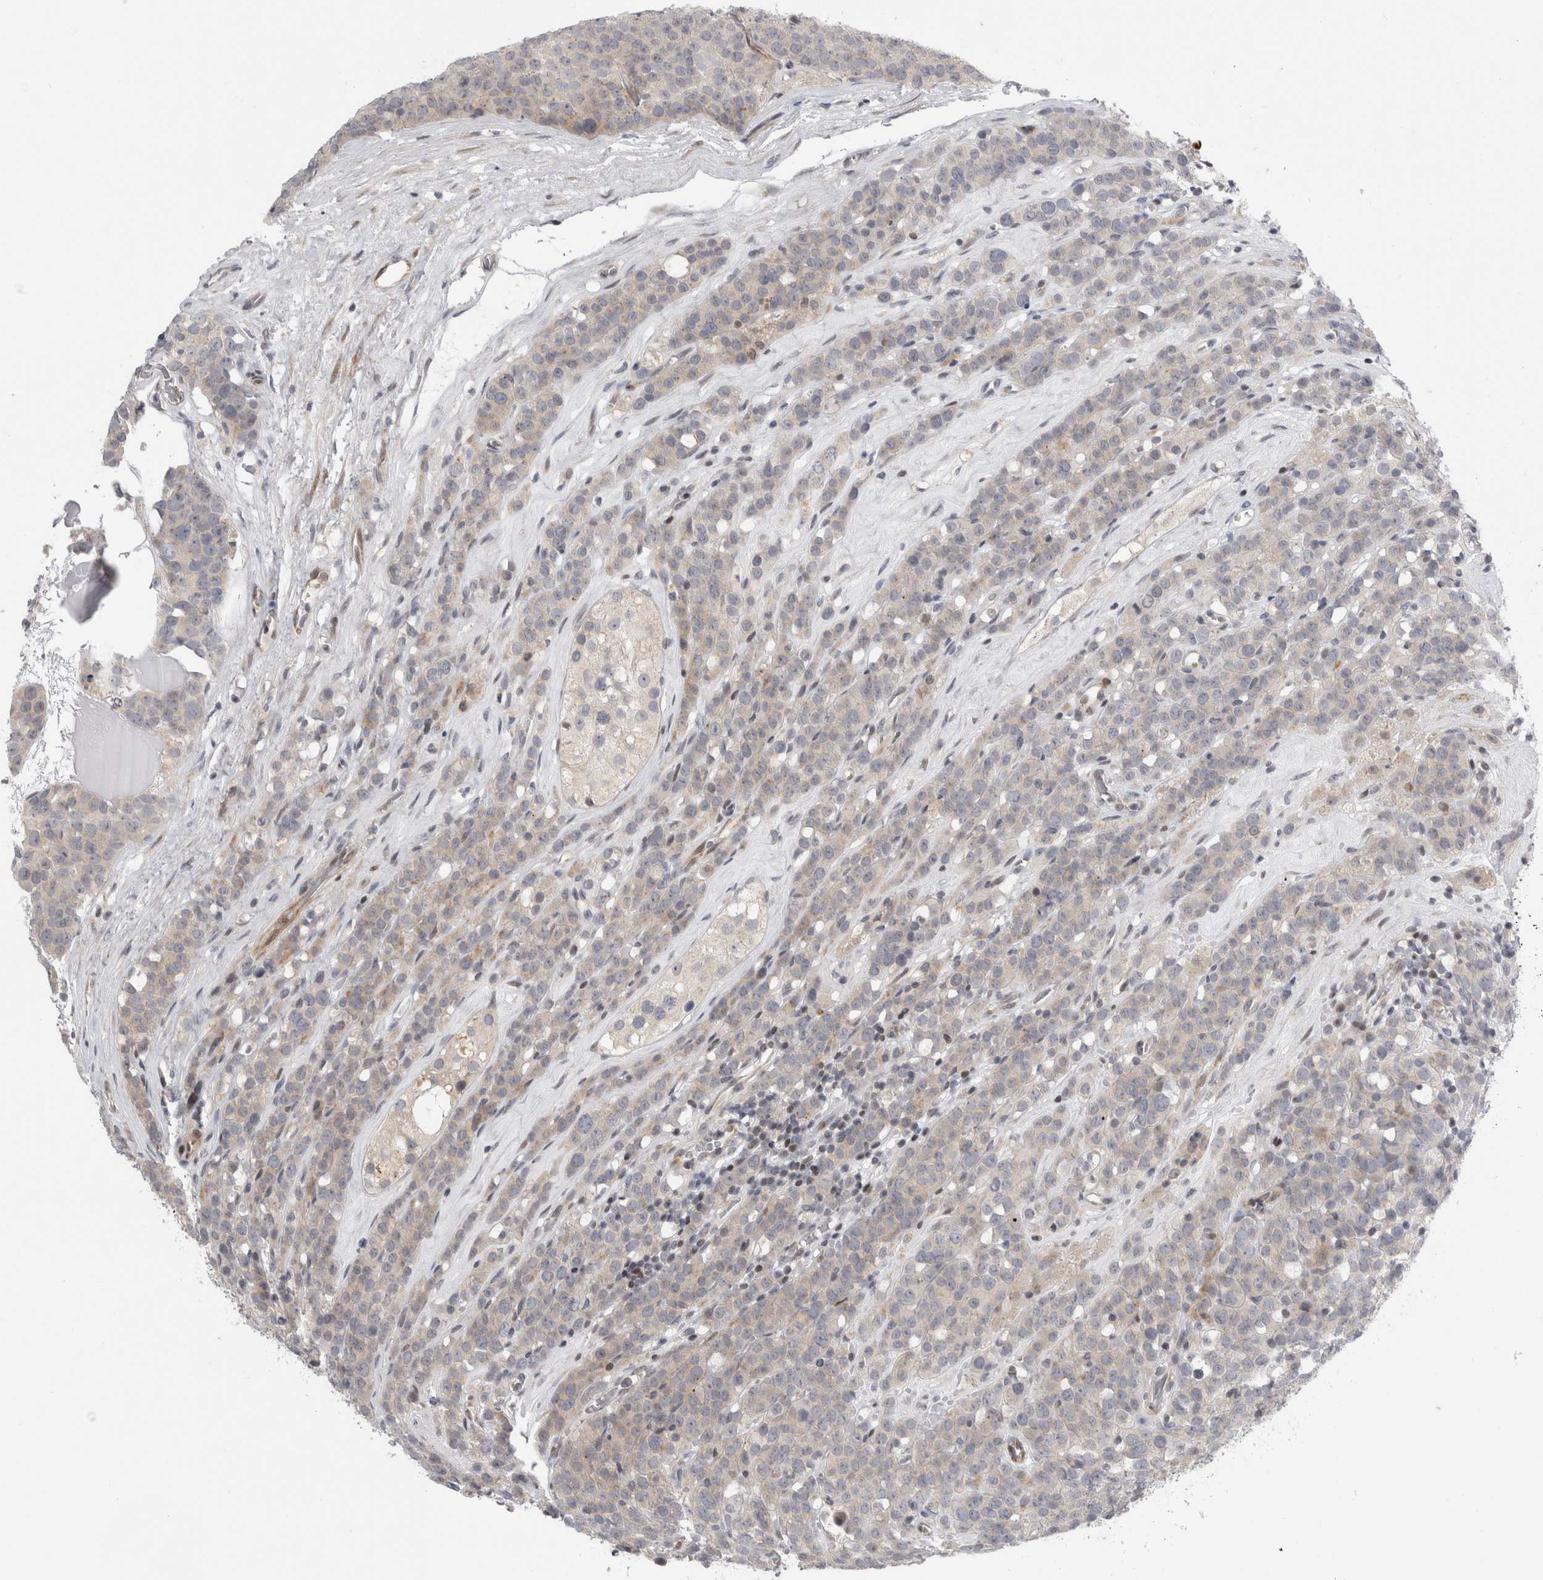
{"staining": {"intensity": "weak", "quantity": "<25%", "location": "cytoplasmic/membranous"}, "tissue": "testis cancer", "cell_type": "Tumor cells", "image_type": "cancer", "snomed": [{"axis": "morphology", "description": "Seminoma, NOS"}, {"axis": "topography", "description": "Testis"}], "caption": "This is an immunohistochemistry (IHC) image of testis seminoma. There is no staining in tumor cells.", "gene": "UTP25", "patient": {"sex": "male", "age": 71}}